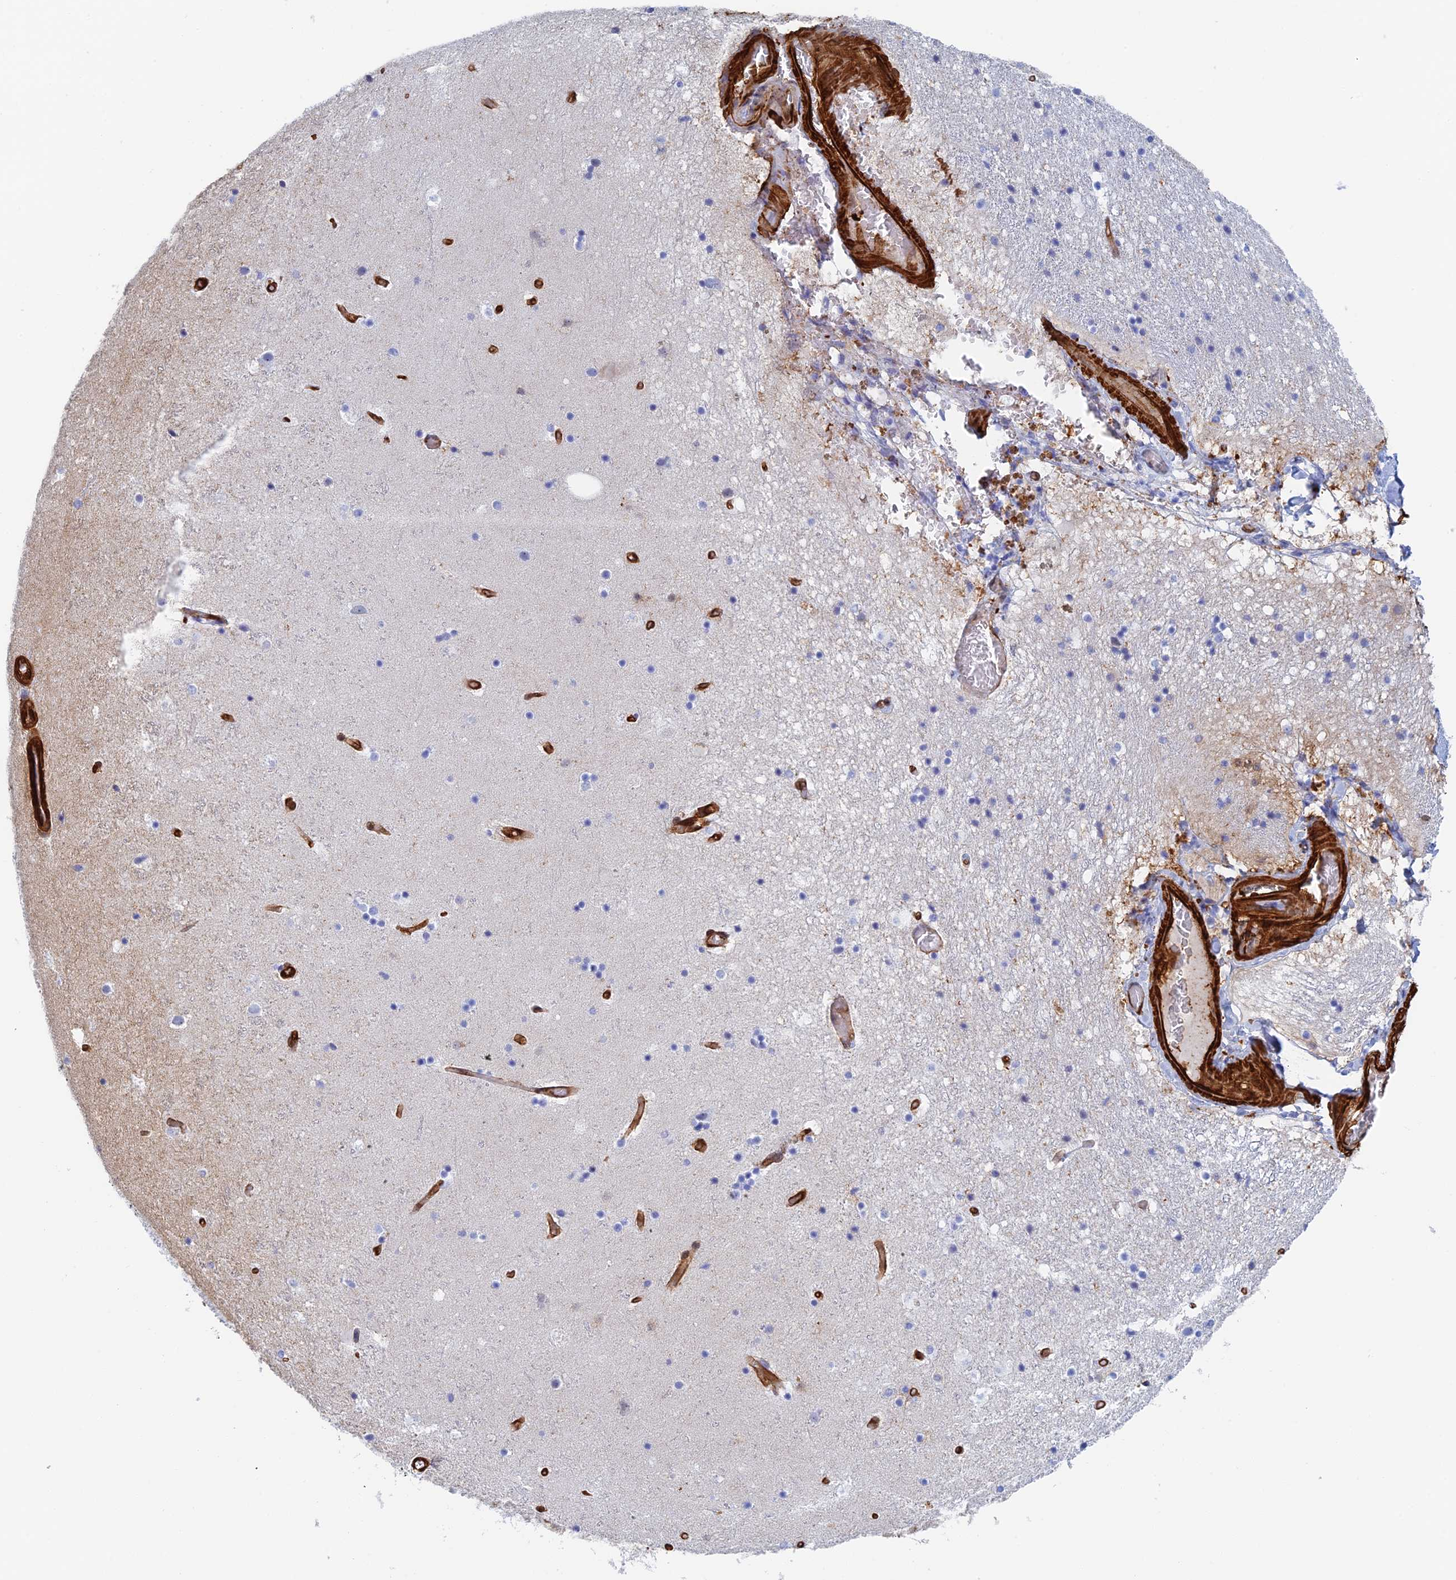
{"staining": {"intensity": "negative", "quantity": "none", "location": "none"}, "tissue": "hippocampus", "cell_type": "Glial cells", "image_type": "normal", "snomed": [{"axis": "morphology", "description": "Normal tissue, NOS"}, {"axis": "topography", "description": "Hippocampus"}], "caption": "IHC of unremarkable human hippocampus exhibits no expression in glial cells. (IHC, brightfield microscopy, high magnification).", "gene": "CRIP2", "patient": {"sex": "female", "age": 52}}